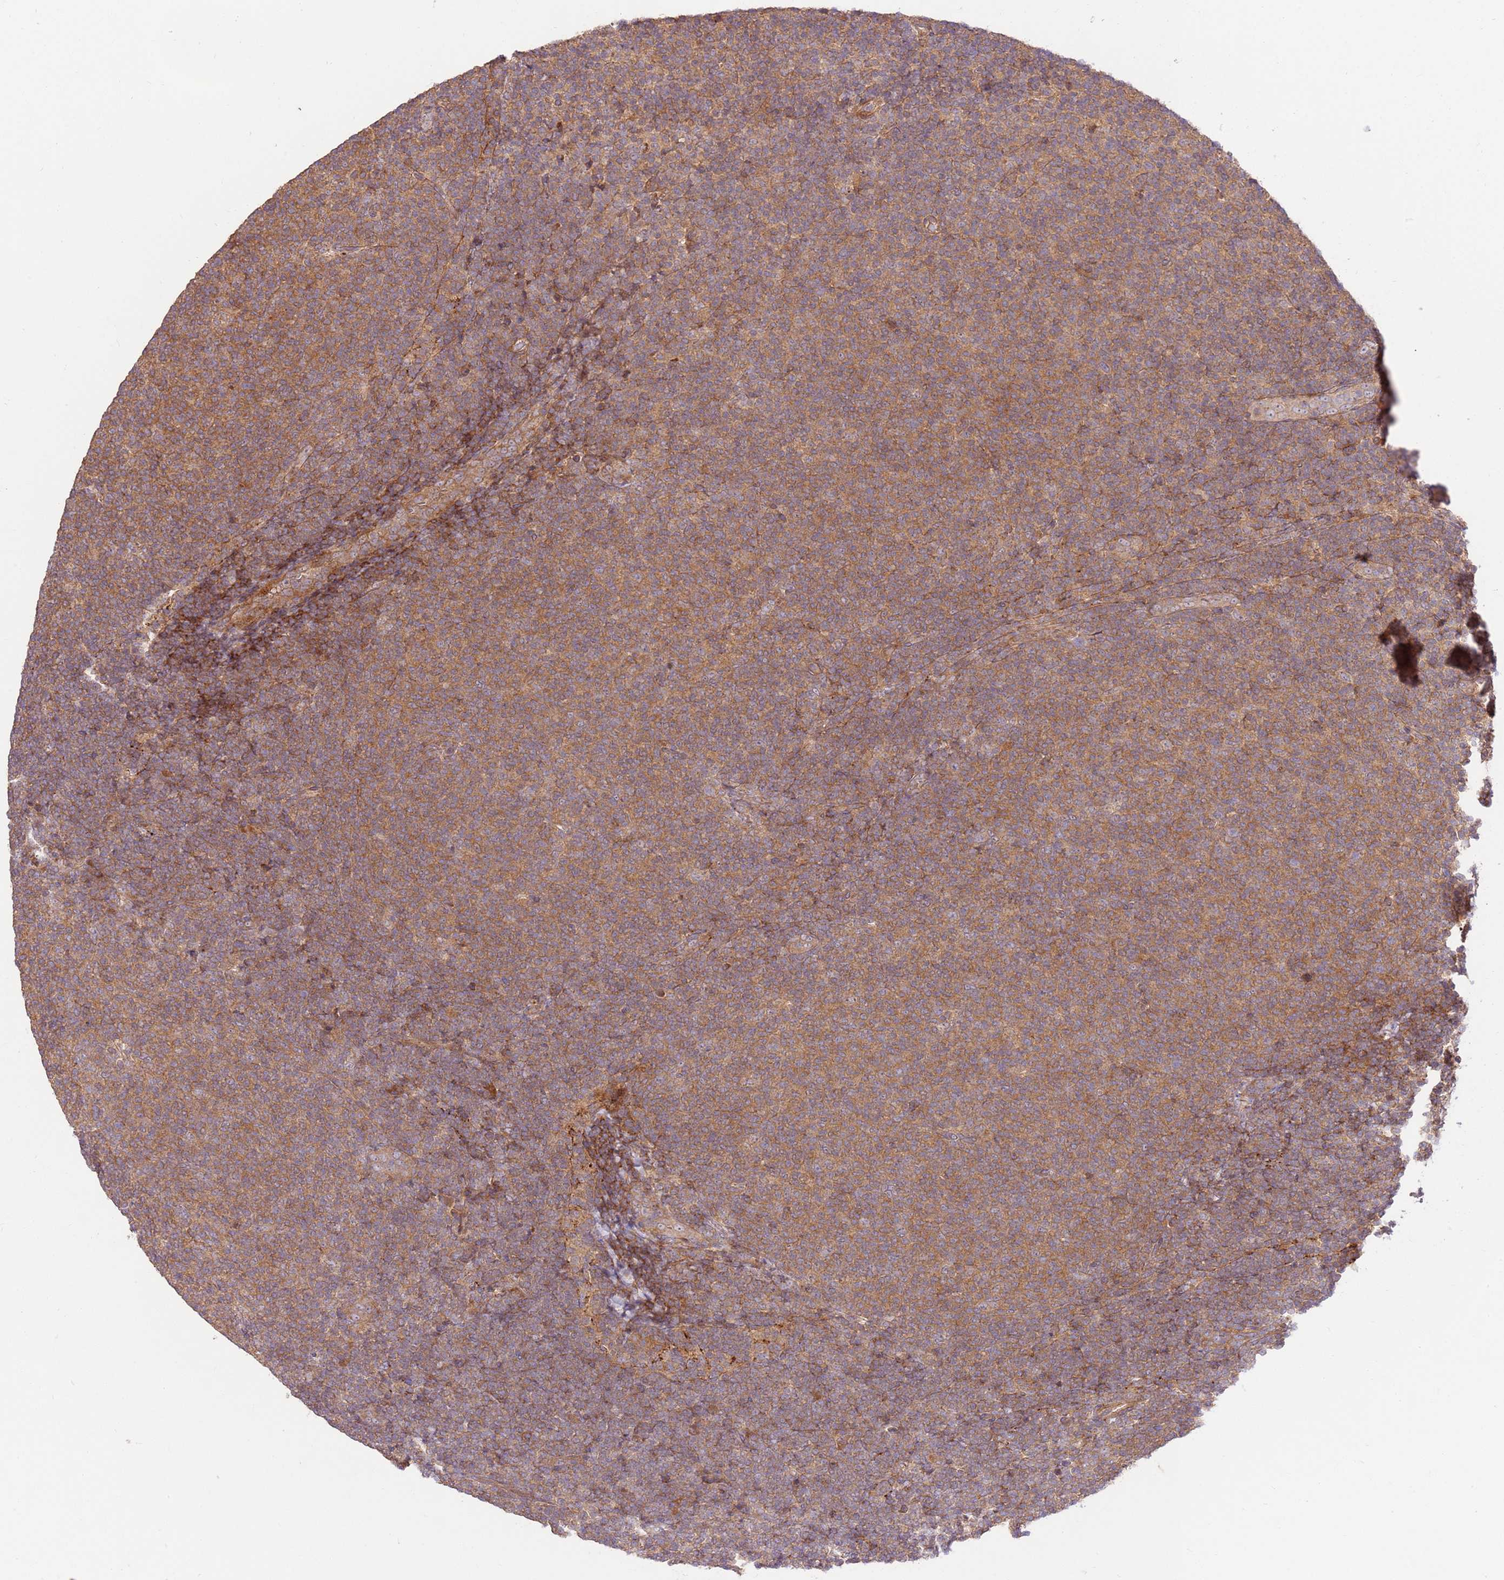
{"staining": {"intensity": "moderate", "quantity": ">75%", "location": "cytoplasmic/membranous"}, "tissue": "lymphoma", "cell_type": "Tumor cells", "image_type": "cancer", "snomed": [{"axis": "morphology", "description": "Malignant lymphoma, non-Hodgkin's type, Low grade"}, {"axis": "topography", "description": "Lymph node"}], "caption": "Immunohistochemical staining of human low-grade malignant lymphoma, non-Hodgkin's type exhibits medium levels of moderate cytoplasmic/membranous expression in about >75% of tumor cells.", "gene": "GAREM1", "patient": {"sex": "male", "age": 66}}